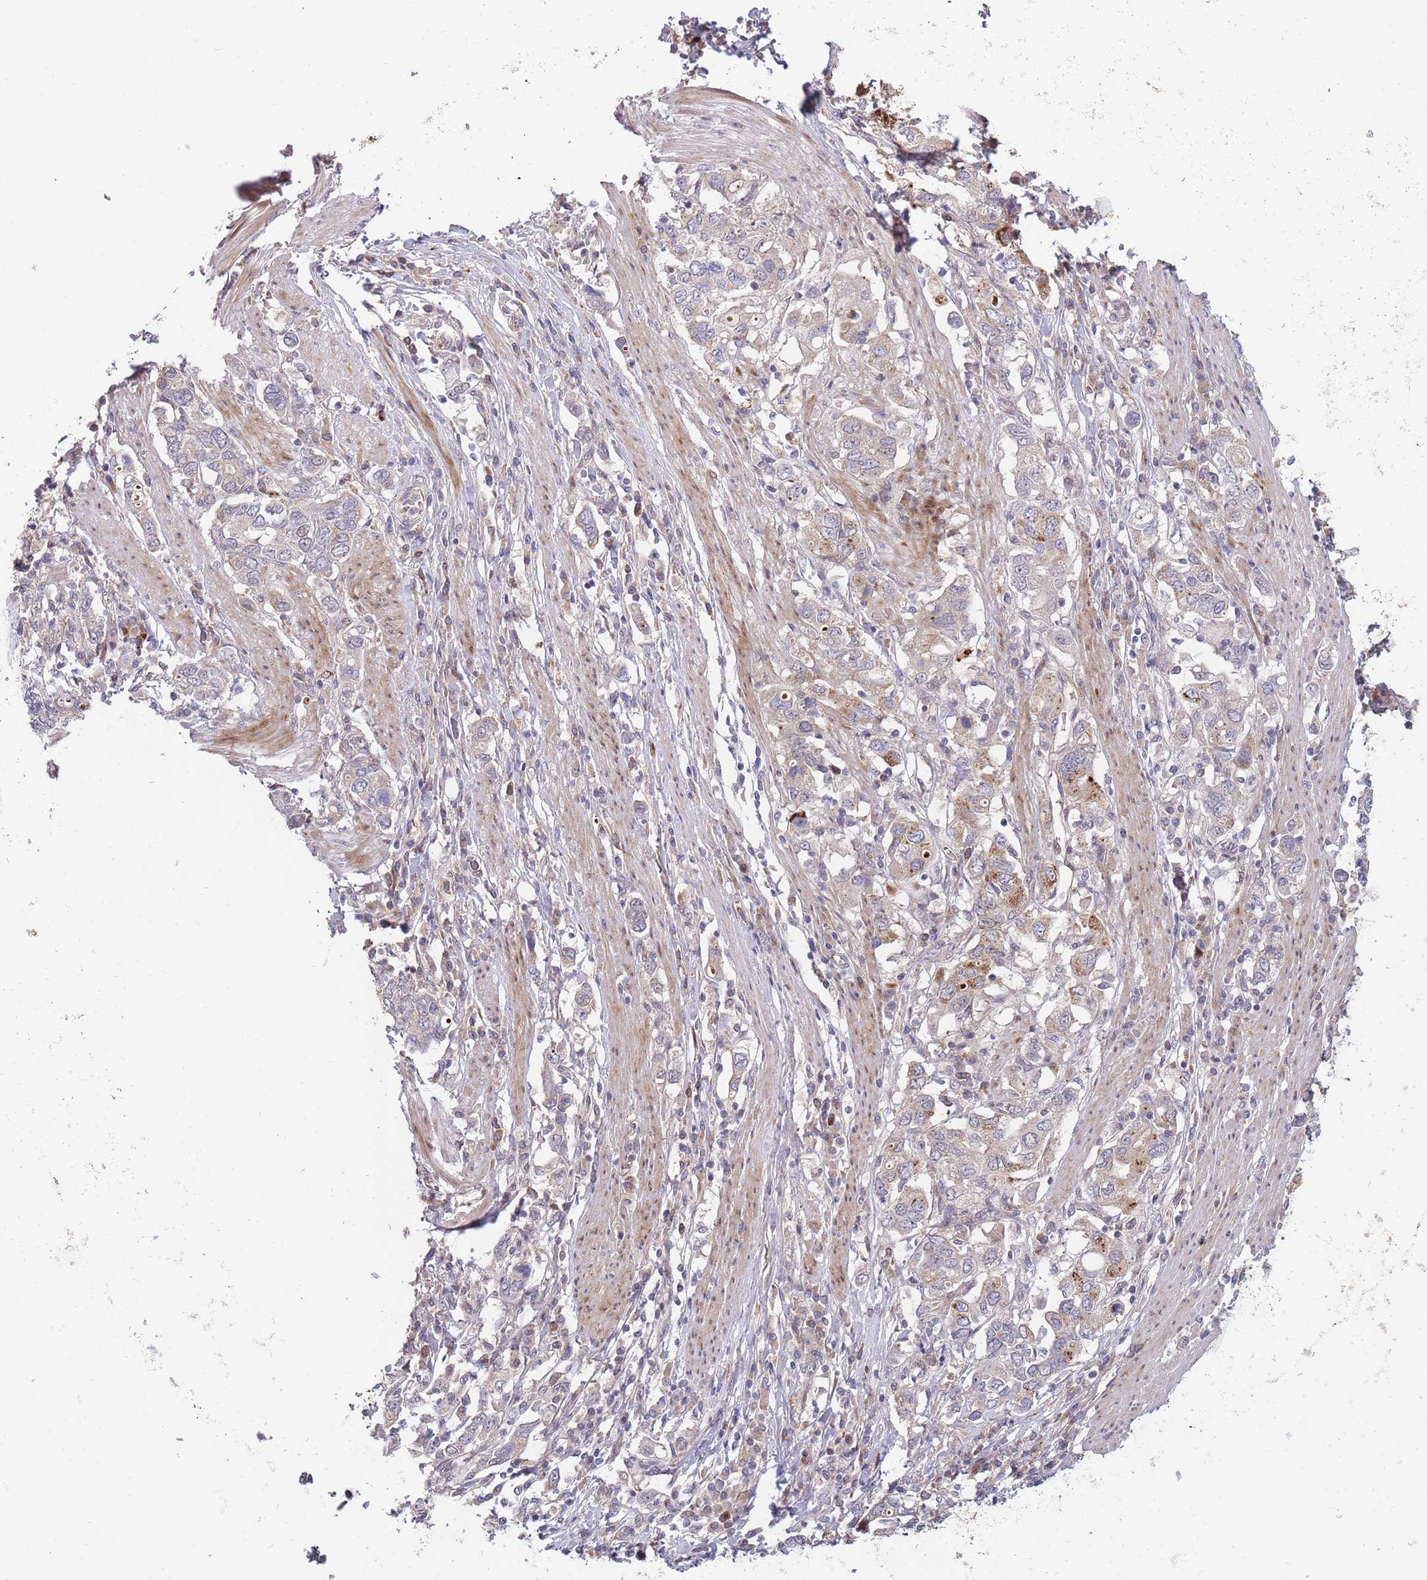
{"staining": {"intensity": "weak", "quantity": "25%-75%", "location": "cytoplasmic/membranous"}, "tissue": "stomach cancer", "cell_type": "Tumor cells", "image_type": "cancer", "snomed": [{"axis": "morphology", "description": "Adenocarcinoma, NOS"}, {"axis": "topography", "description": "Stomach, upper"}, {"axis": "topography", "description": "Stomach"}], "caption": "Brown immunohistochemical staining in human stomach cancer displays weak cytoplasmic/membranous staining in about 25%-75% of tumor cells.", "gene": "NT5DC4", "patient": {"sex": "male", "age": 62}}